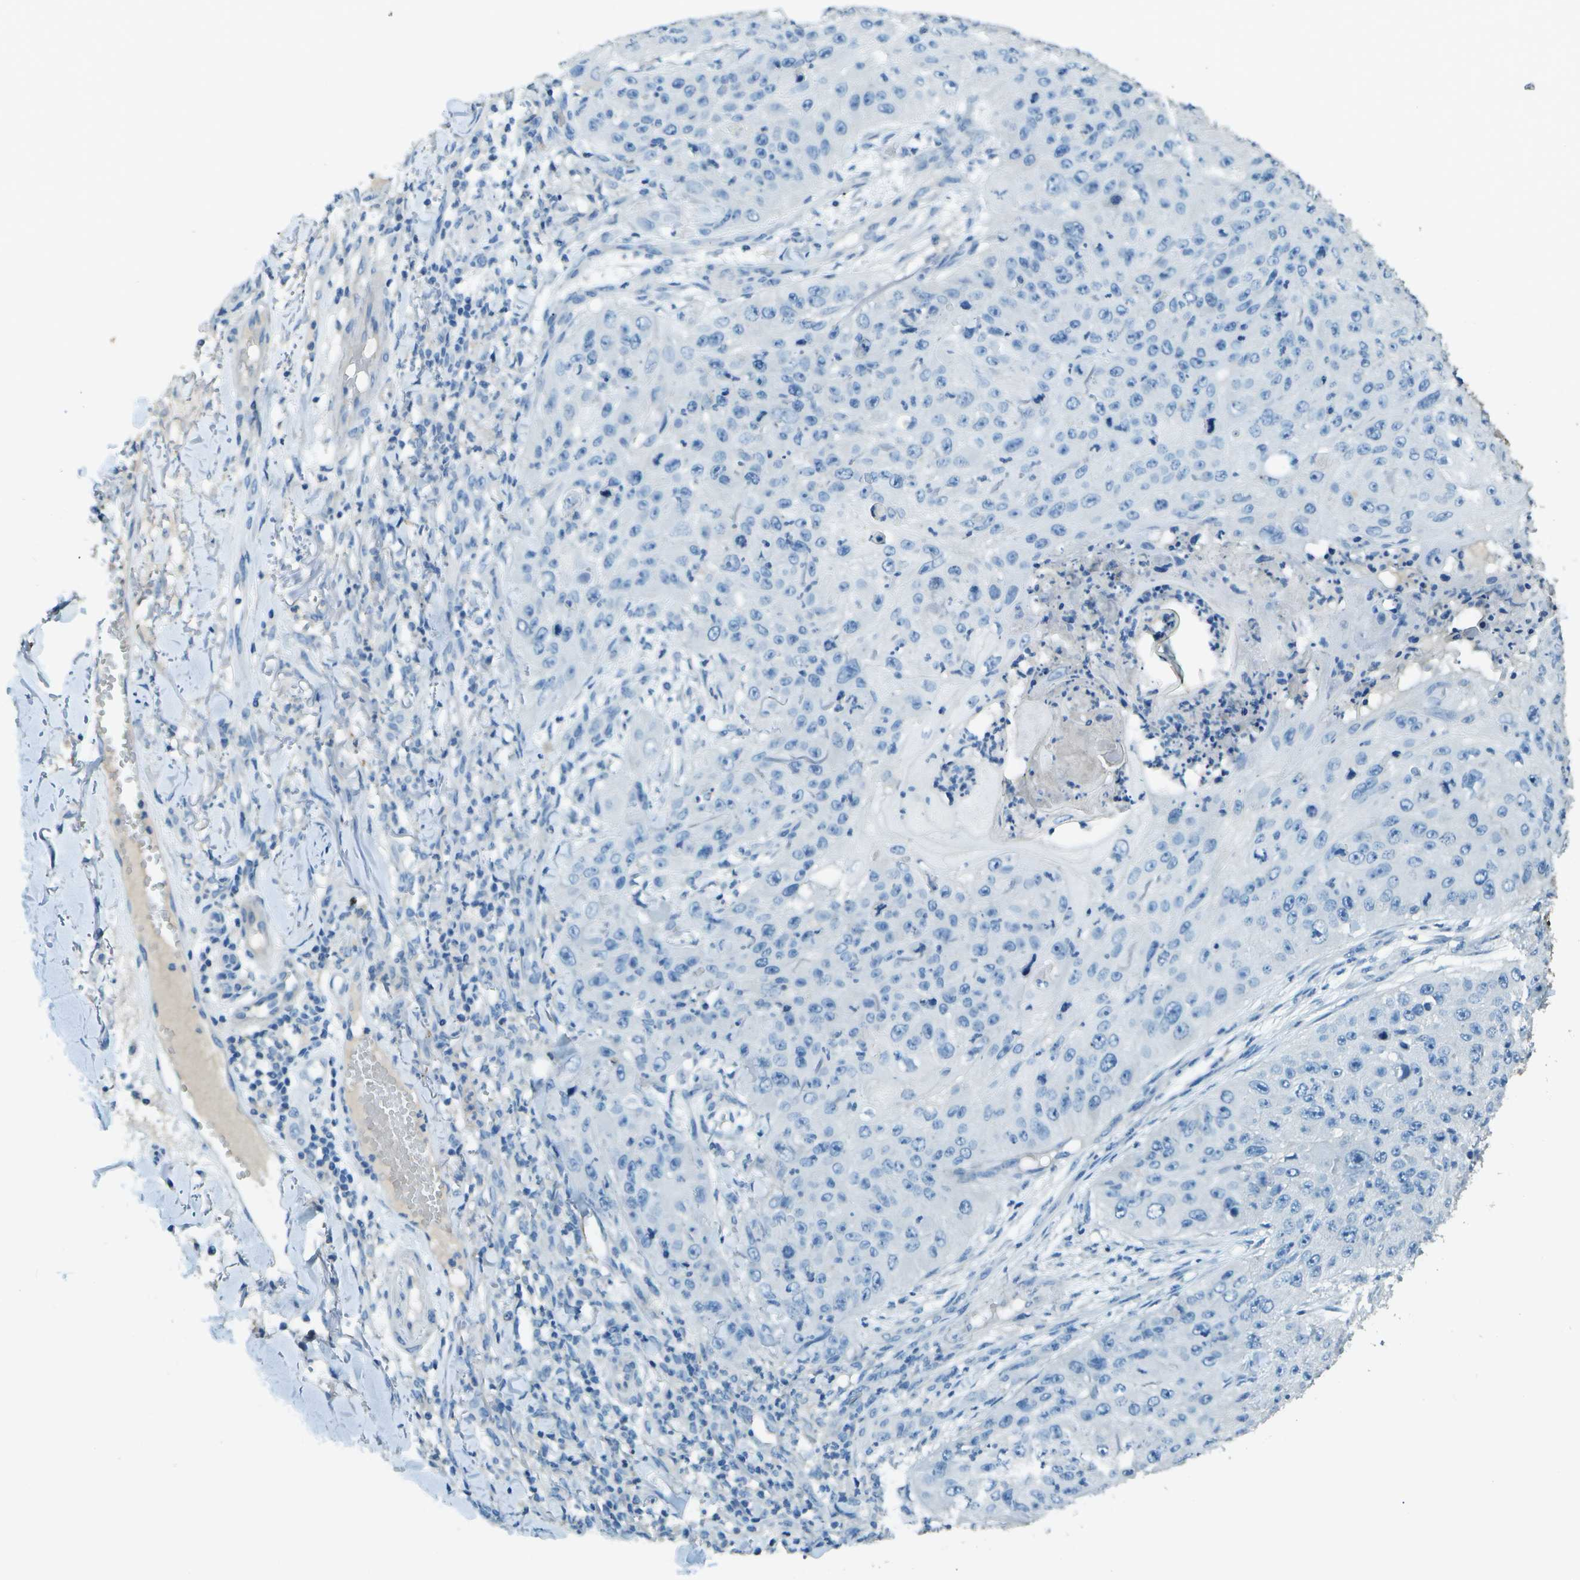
{"staining": {"intensity": "negative", "quantity": "none", "location": "none"}, "tissue": "skin cancer", "cell_type": "Tumor cells", "image_type": "cancer", "snomed": [{"axis": "morphology", "description": "Squamous cell carcinoma, NOS"}, {"axis": "topography", "description": "Skin"}], "caption": "This is an immunohistochemistry (IHC) histopathology image of human squamous cell carcinoma (skin). There is no staining in tumor cells.", "gene": "LGI2", "patient": {"sex": "female", "age": 80}}